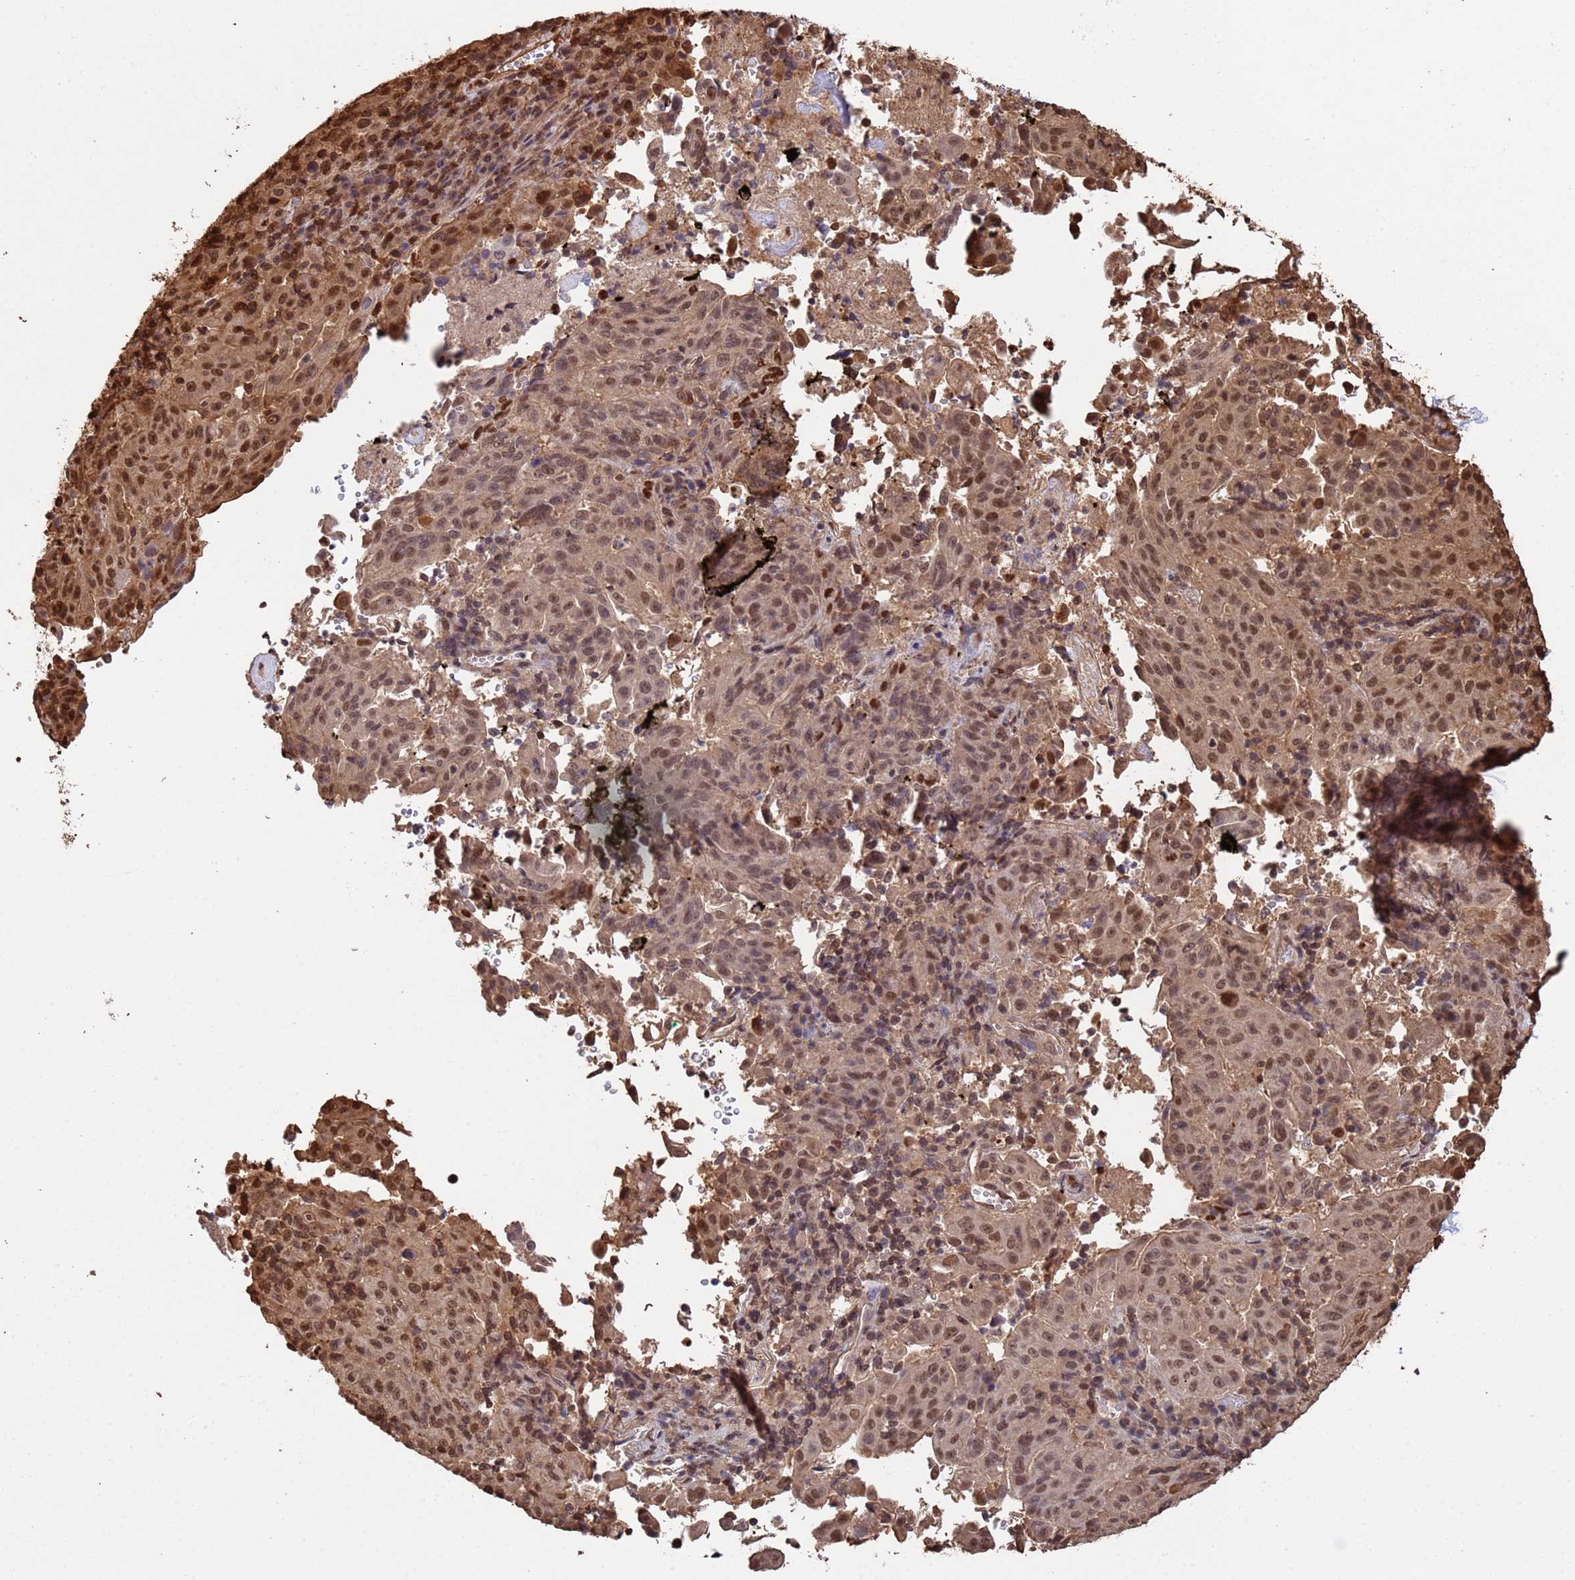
{"staining": {"intensity": "moderate", "quantity": ">75%", "location": "nuclear"}, "tissue": "pancreatic cancer", "cell_type": "Tumor cells", "image_type": "cancer", "snomed": [{"axis": "morphology", "description": "Adenocarcinoma, NOS"}, {"axis": "topography", "description": "Pancreas"}], "caption": "The histopathology image displays immunohistochemical staining of adenocarcinoma (pancreatic). There is moderate nuclear staining is identified in approximately >75% of tumor cells.", "gene": "SUMO4", "patient": {"sex": "male", "age": 63}}